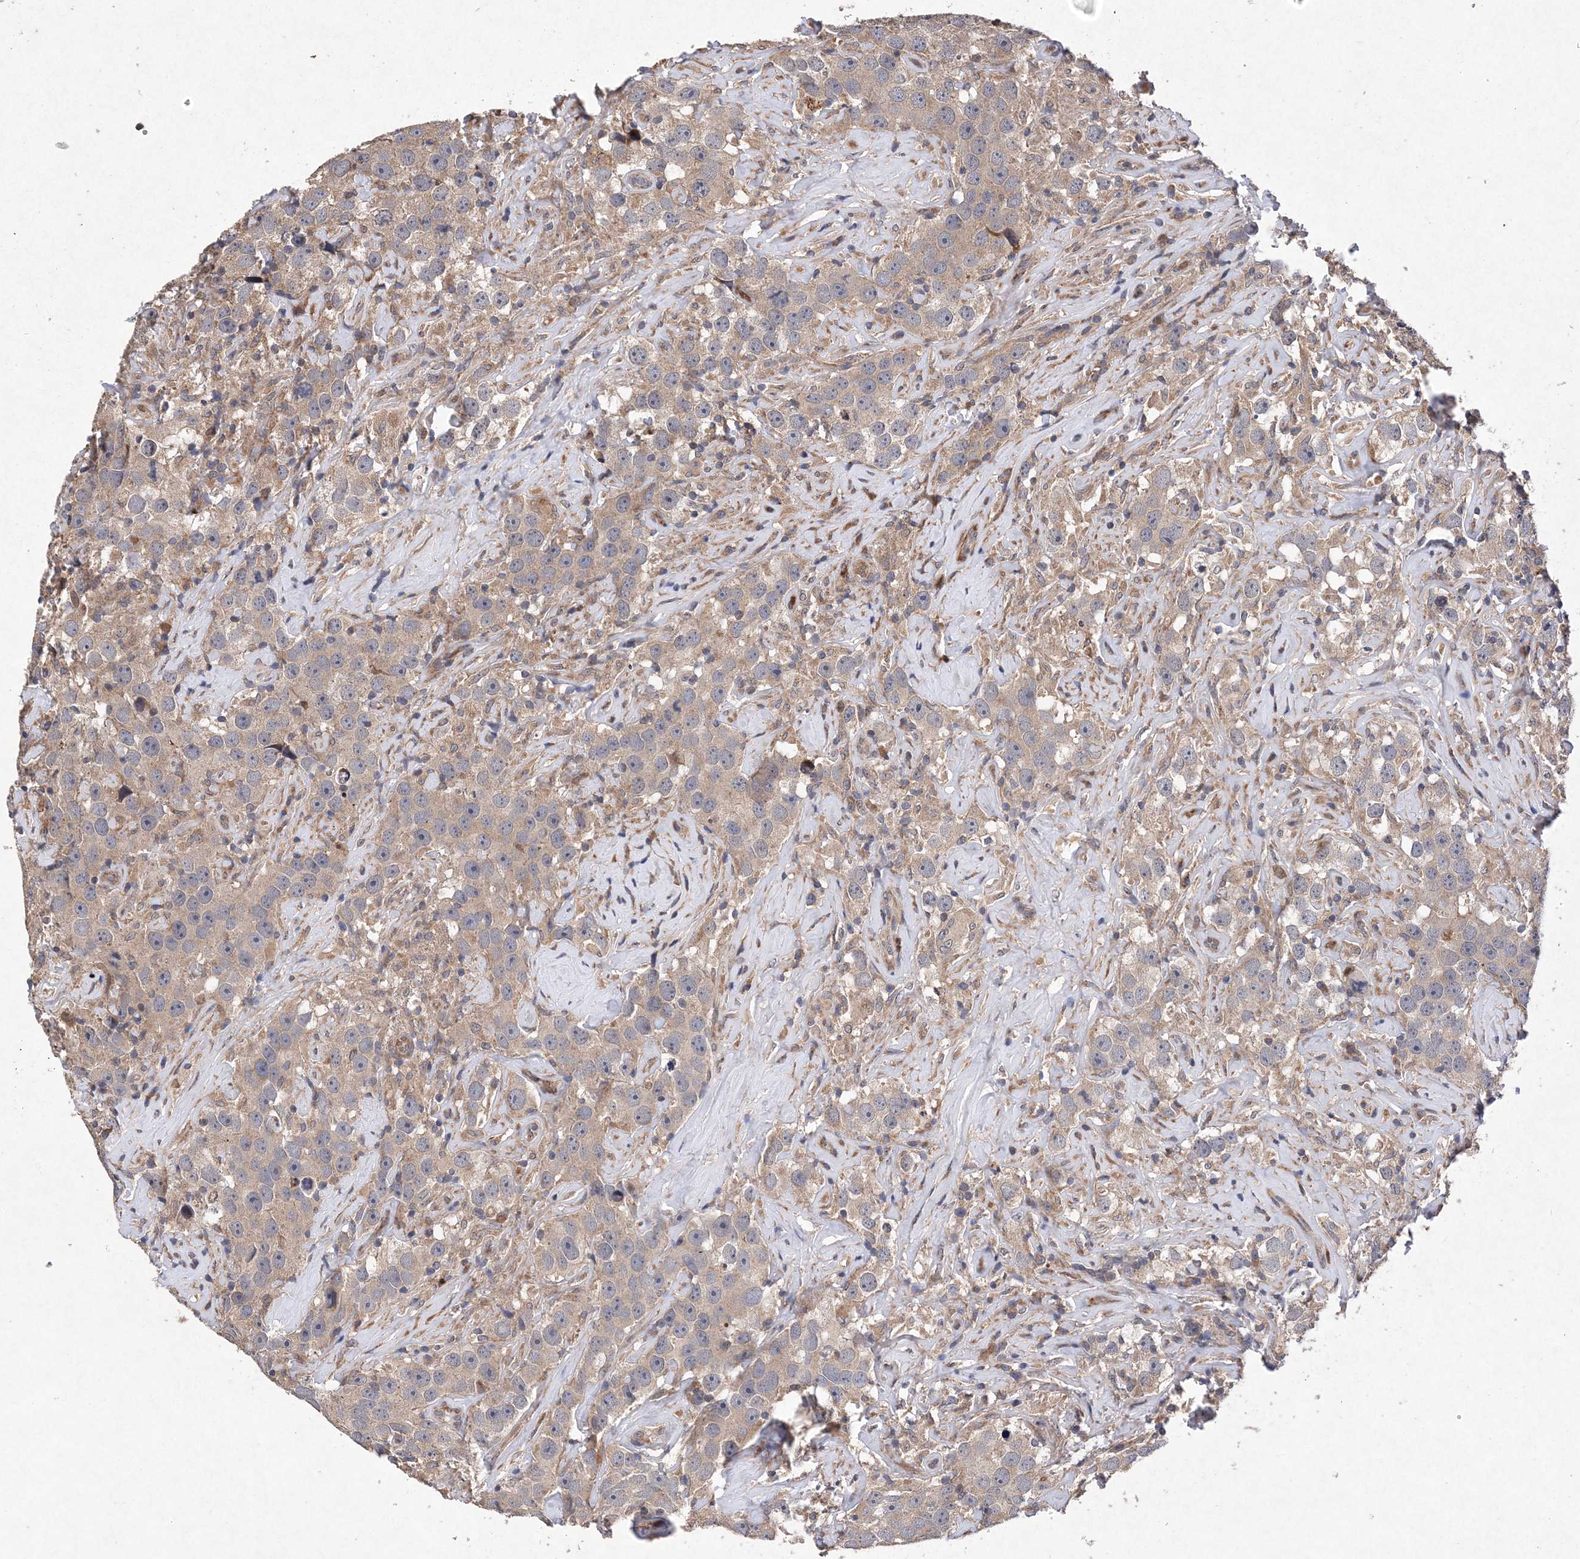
{"staining": {"intensity": "weak", "quantity": "<25%", "location": "cytoplasmic/membranous"}, "tissue": "testis cancer", "cell_type": "Tumor cells", "image_type": "cancer", "snomed": [{"axis": "morphology", "description": "Seminoma, NOS"}, {"axis": "topography", "description": "Testis"}], "caption": "A high-resolution photomicrograph shows IHC staining of testis seminoma, which shows no significant expression in tumor cells.", "gene": "PROSER1", "patient": {"sex": "male", "age": 49}}